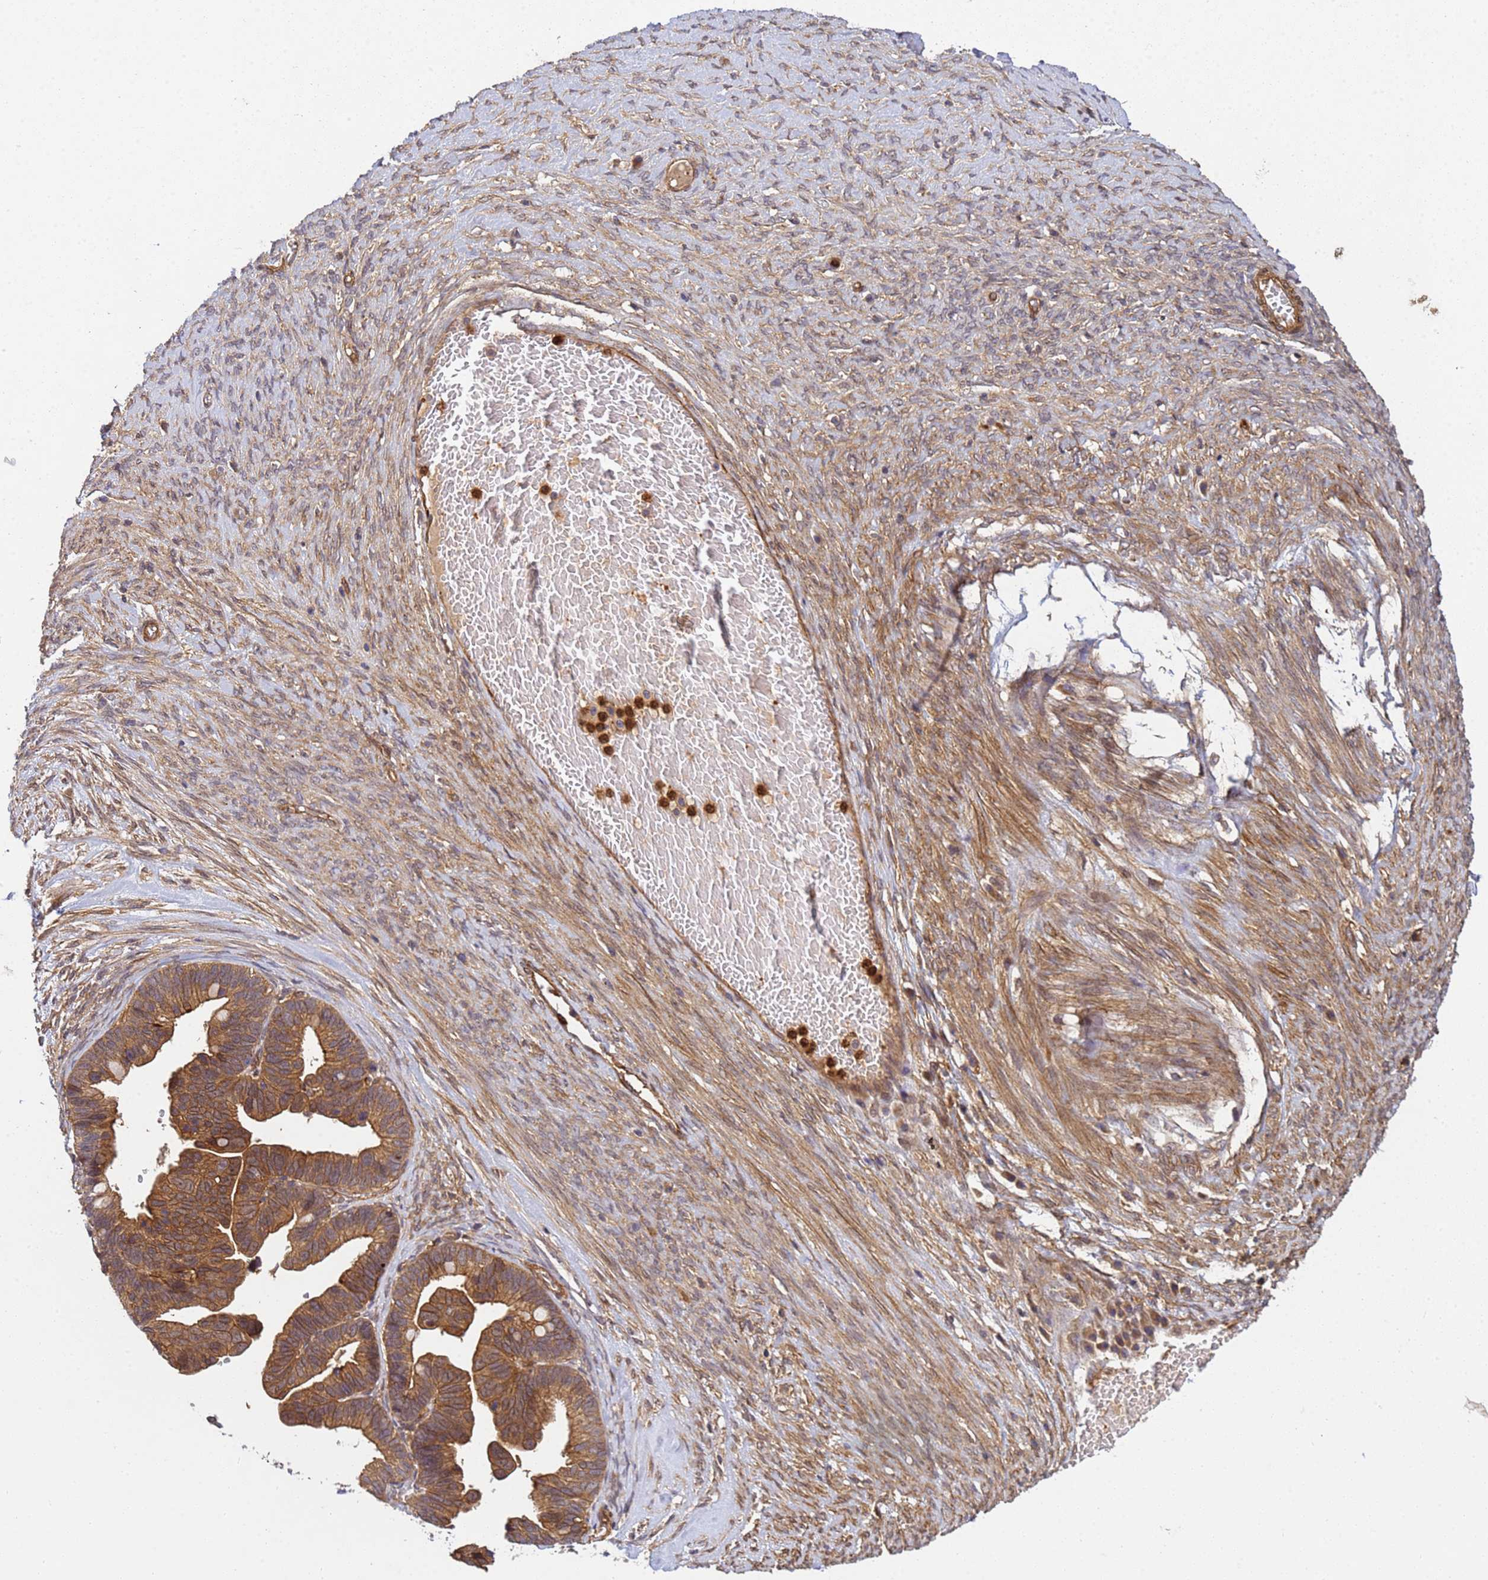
{"staining": {"intensity": "moderate", "quantity": ">75%", "location": "cytoplasmic/membranous"}, "tissue": "ovarian cancer", "cell_type": "Tumor cells", "image_type": "cancer", "snomed": [{"axis": "morphology", "description": "Cystadenocarcinoma, serous, NOS"}, {"axis": "topography", "description": "Ovary"}], "caption": "Protein analysis of ovarian cancer (serous cystadenocarcinoma) tissue shows moderate cytoplasmic/membranous staining in about >75% of tumor cells. (DAB IHC with brightfield microscopy, high magnification).", "gene": "C8orf34", "patient": {"sex": "female", "age": 56}}